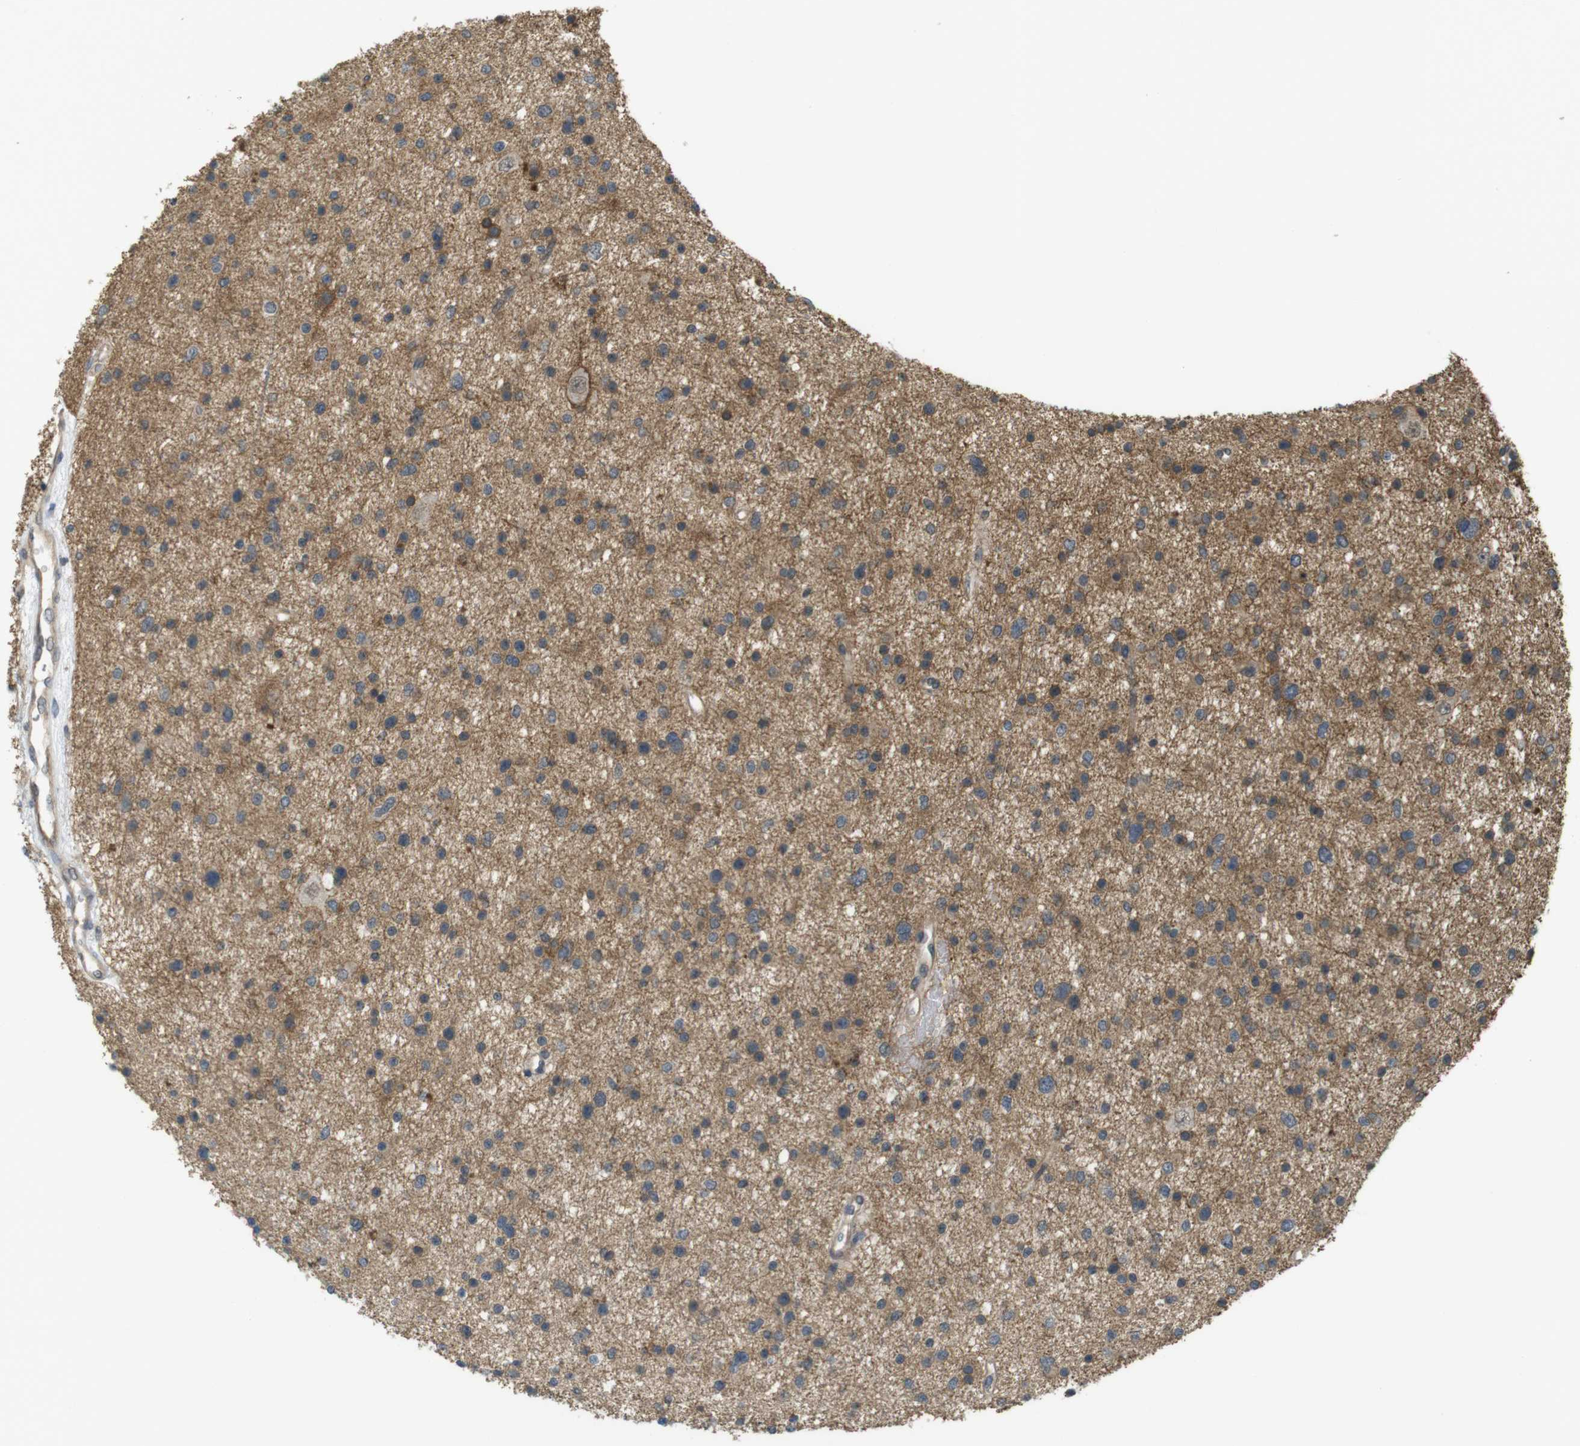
{"staining": {"intensity": "moderate", "quantity": "<25%", "location": "cytoplasmic/membranous"}, "tissue": "glioma", "cell_type": "Tumor cells", "image_type": "cancer", "snomed": [{"axis": "morphology", "description": "Glioma, malignant, Low grade"}, {"axis": "topography", "description": "Brain"}], "caption": "Tumor cells show moderate cytoplasmic/membranous positivity in approximately <25% of cells in malignant low-grade glioma.", "gene": "RNF130", "patient": {"sex": "female", "age": 37}}